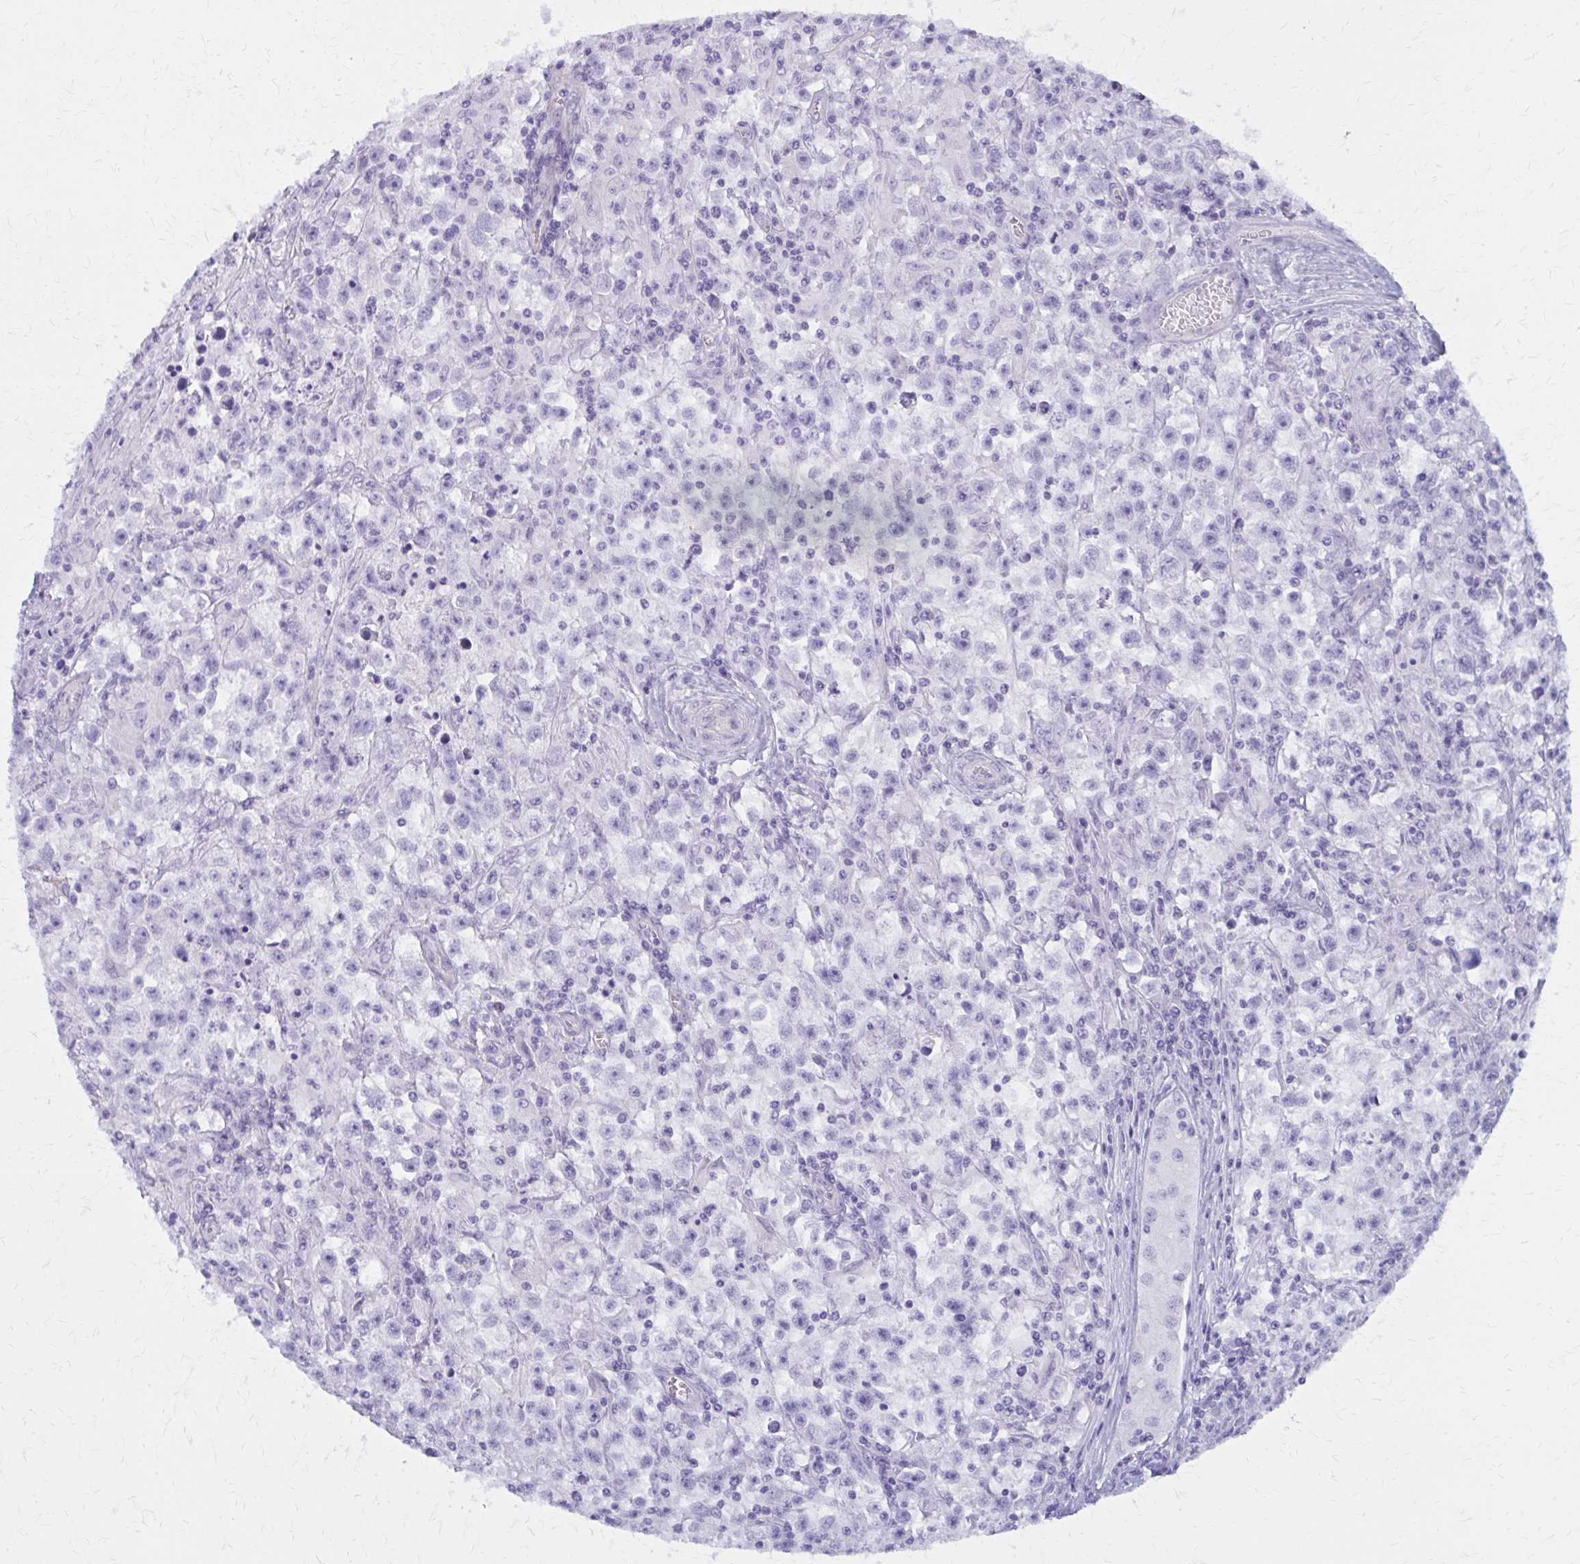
{"staining": {"intensity": "negative", "quantity": "none", "location": "none"}, "tissue": "testis cancer", "cell_type": "Tumor cells", "image_type": "cancer", "snomed": [{"axis": "morphology", "description": "Seminoma, NOS"}, {"axis": "topography", "description": "Testis"}], "caption": "Testis cancer (seminoma) was stained to show a protein in brown. There is no significant positivity in tumor cells.", "gene": "GFAP", "patient": {"sex": "male", "age": 31}}